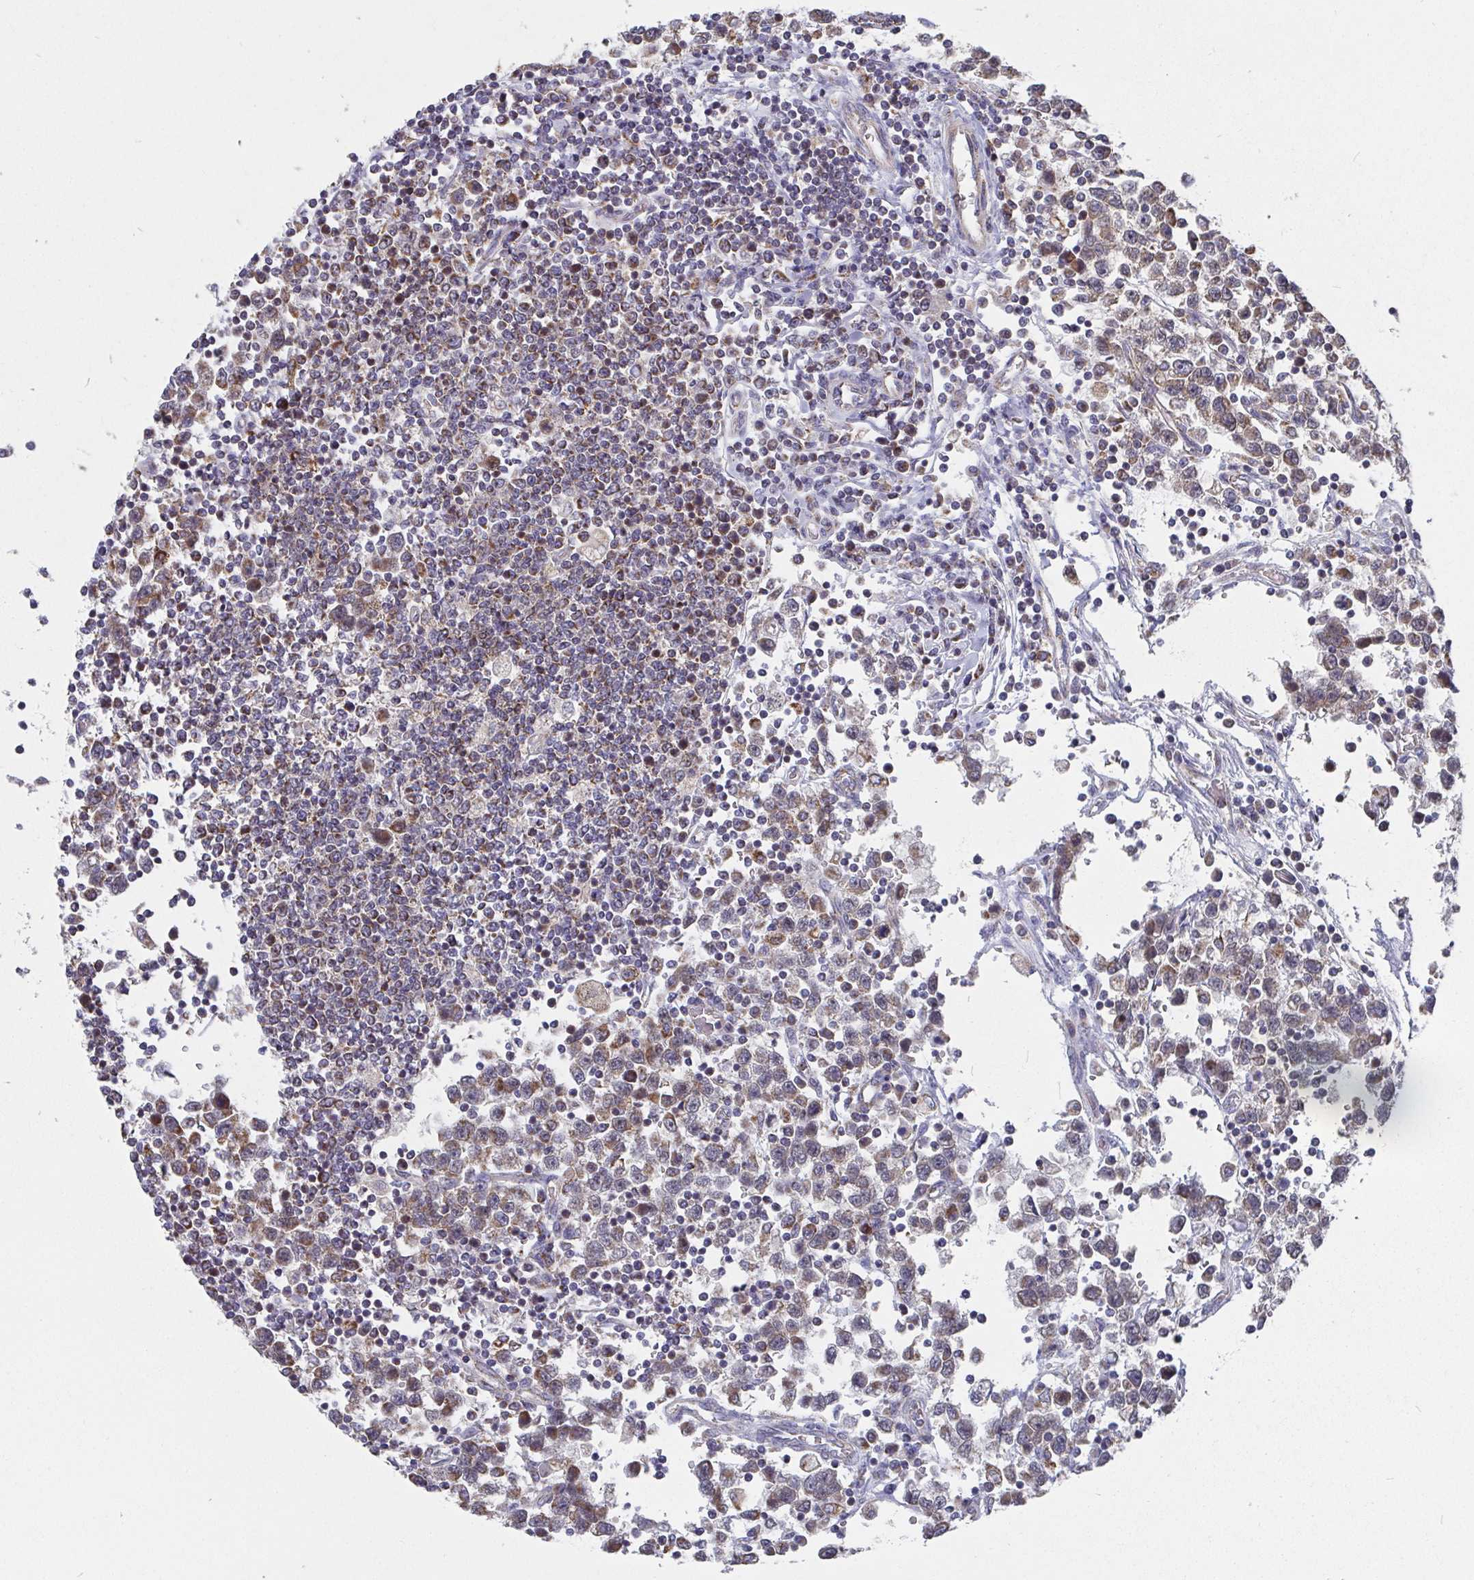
{"staining": {"intensity": "weak", "quantity": "<25%", "location": "cytoplasmic/membranous,nuclear"}, "tissue": "testis cancer", "cell_type": "Tumor cells", "image_type": "cancer", "snomed": [{"axis": "morphology", "description": "Seminoma, NOS"}, {"axis": "topography", "description": "Testis"}], "caption": "Immunohistochemistry (IHC) micrograph of testis cancer stained for a protein (brown), which demonstrates no expression in tumor cells.", "gene": "PDF", "patient": {"sex": "male", "age": 34}}